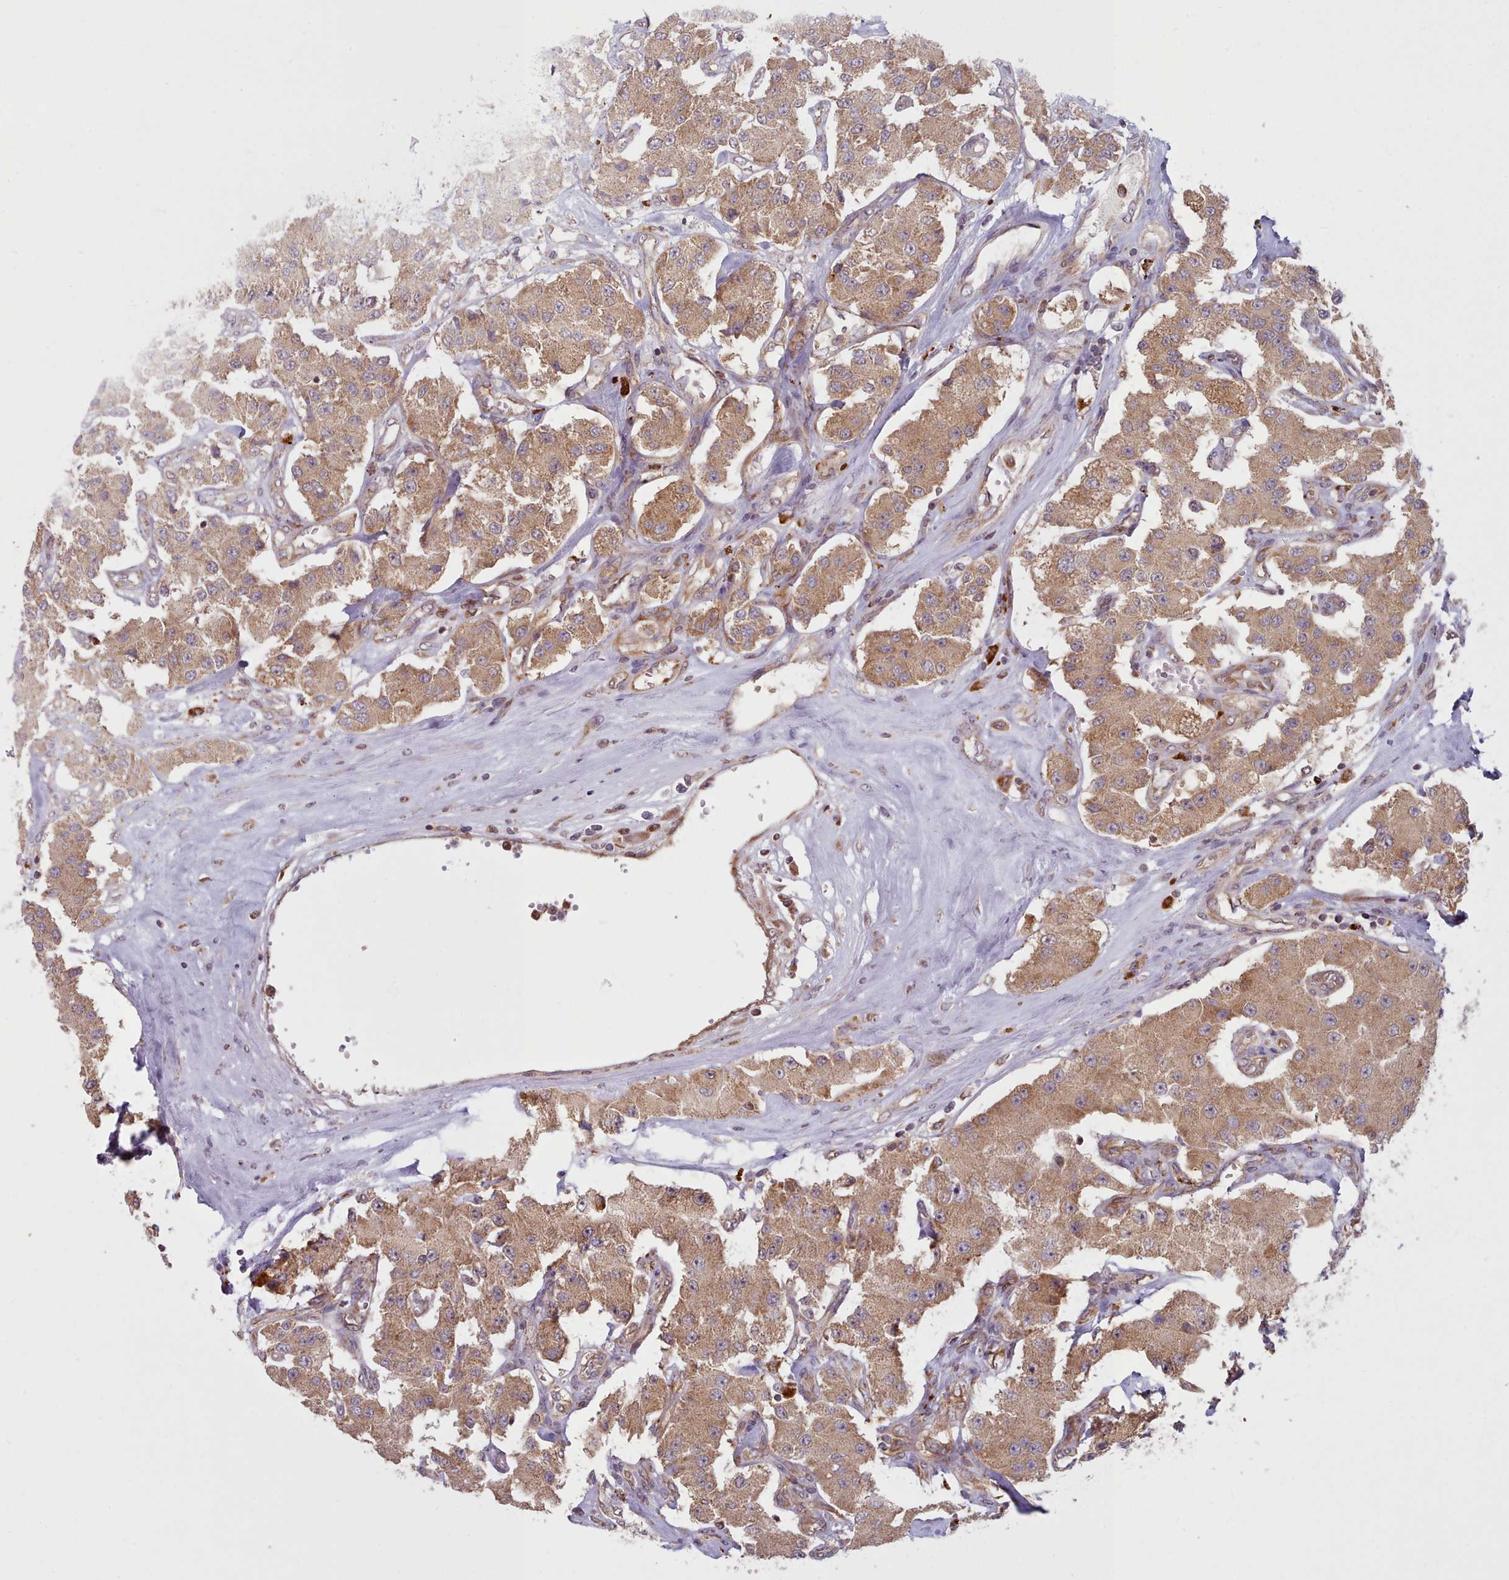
{"staining": {"intensity": "moderate", "quantity": ">75%", "location": "cytoplasmic/membranous"}, "tissue": "carcinoid", "cell_type": "Tumor cells", "image_type": "cancer", "snomed": [{"axis": "morphology", "description": "Carcinoid, malignant, NOS"}, {"axis": "topography", "description": "Pancreas"}], "caption": "Protein expression analysis of human carcinoid (malignant) reveals moderate cytoplasmic/membranous staining in about >75% of tumor cells.", "gene": "CRYBG1", "patient": {"sex": "male", "age": 41}}